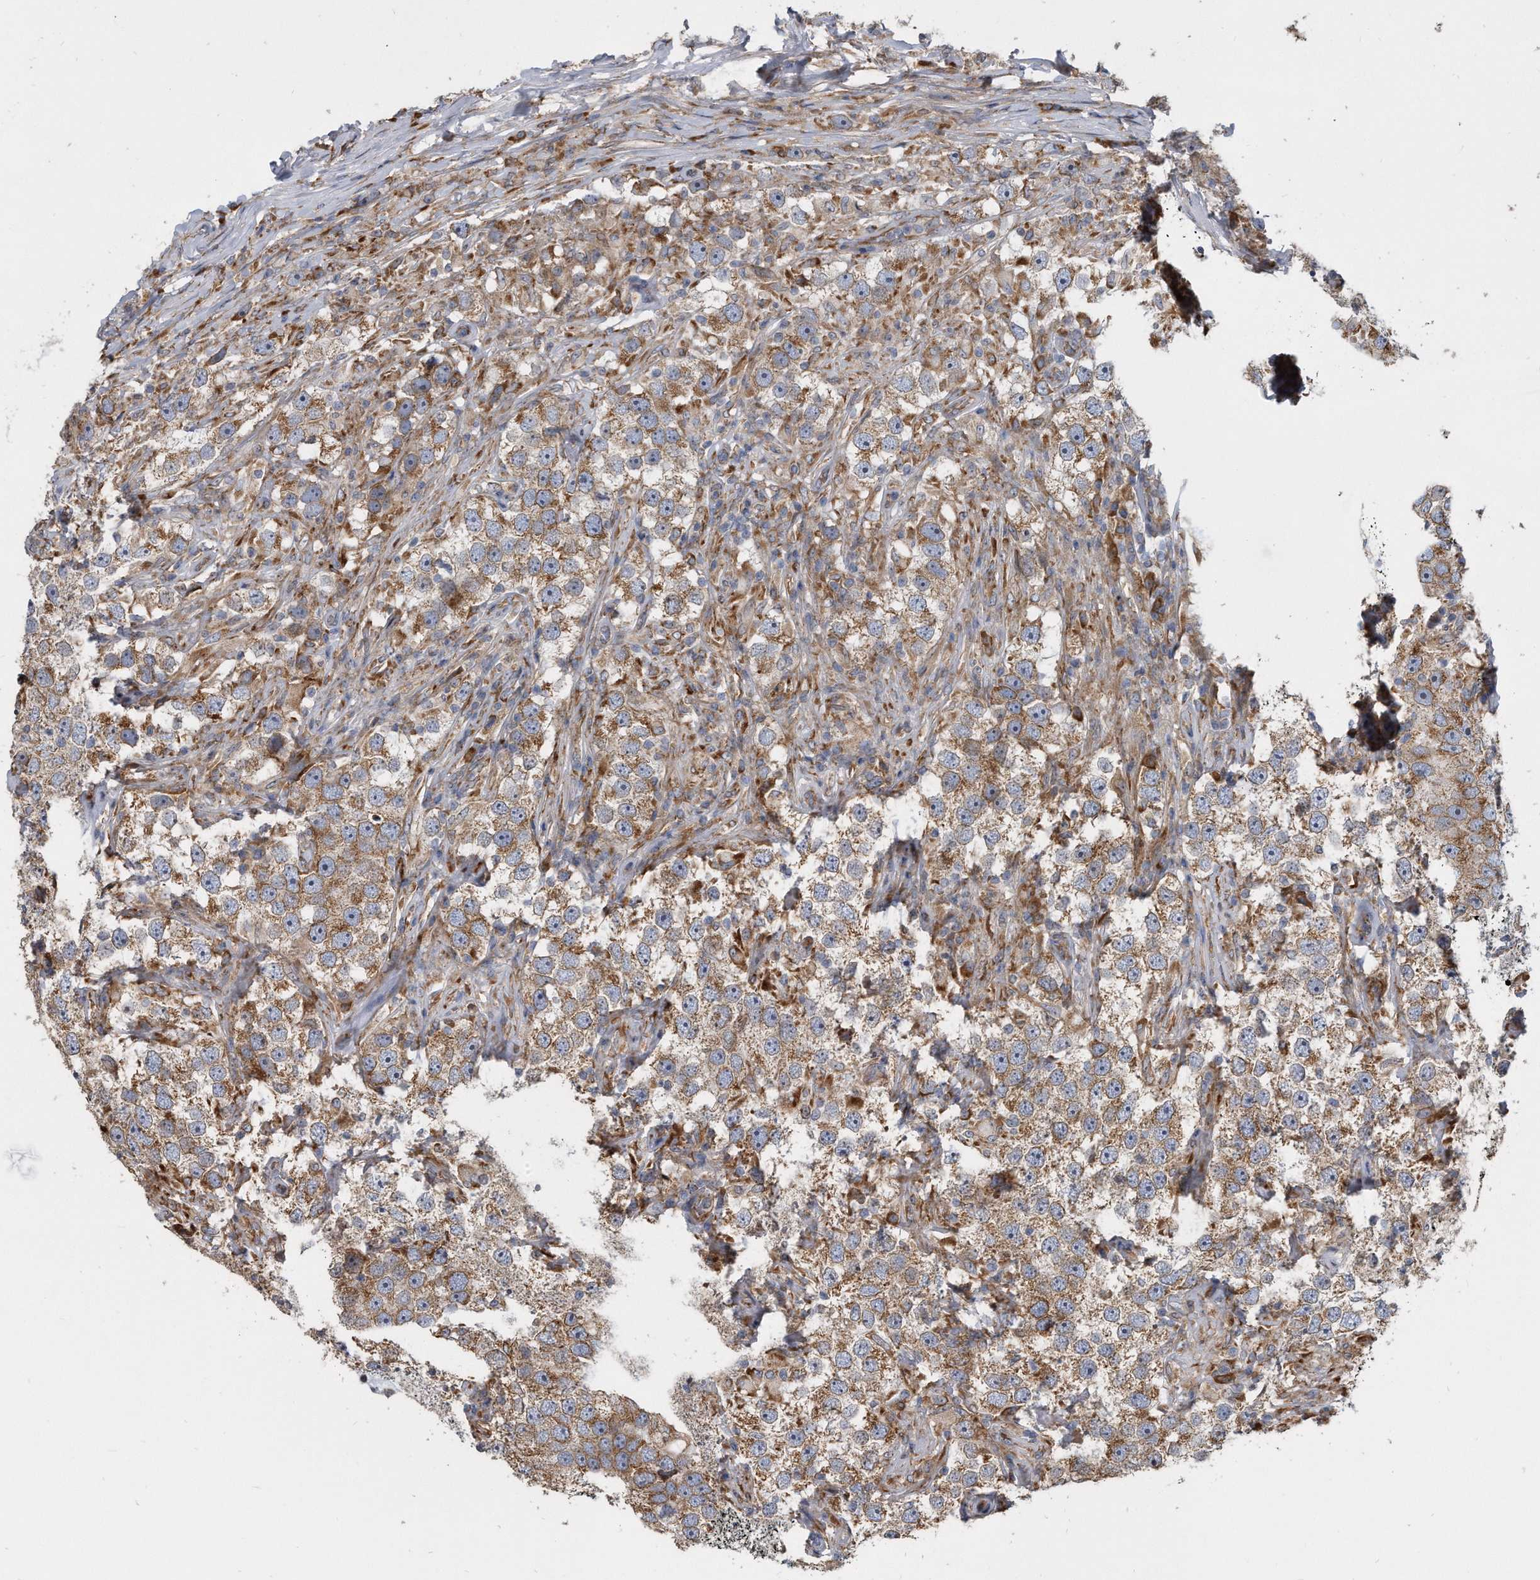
{"staining": {"intensity": "moderate", "quantity": ">75%", "location": "cytoplasmic/membranous"}, "tissue": "testis cancer", "cell_type": "Tumor cells", "image_type": "cancer", "snomed": [{"axis": "morphology", "description": "Seminoma, NOS"}, {"axis": "topography", "description": "Testis"}], "caption": "An image of testis seminoma stained for a protein demonstrates moderate cytoplasmic/membranous brown staining in tumor cells. Using DAB (3,3'-diaminobenzidine) (brown) and hematoxylin (blue) stains, captured at high magnification using brightfield microscopy.", "gene": "CCDC47", "patient": {"sex": "male", "age": 49}}